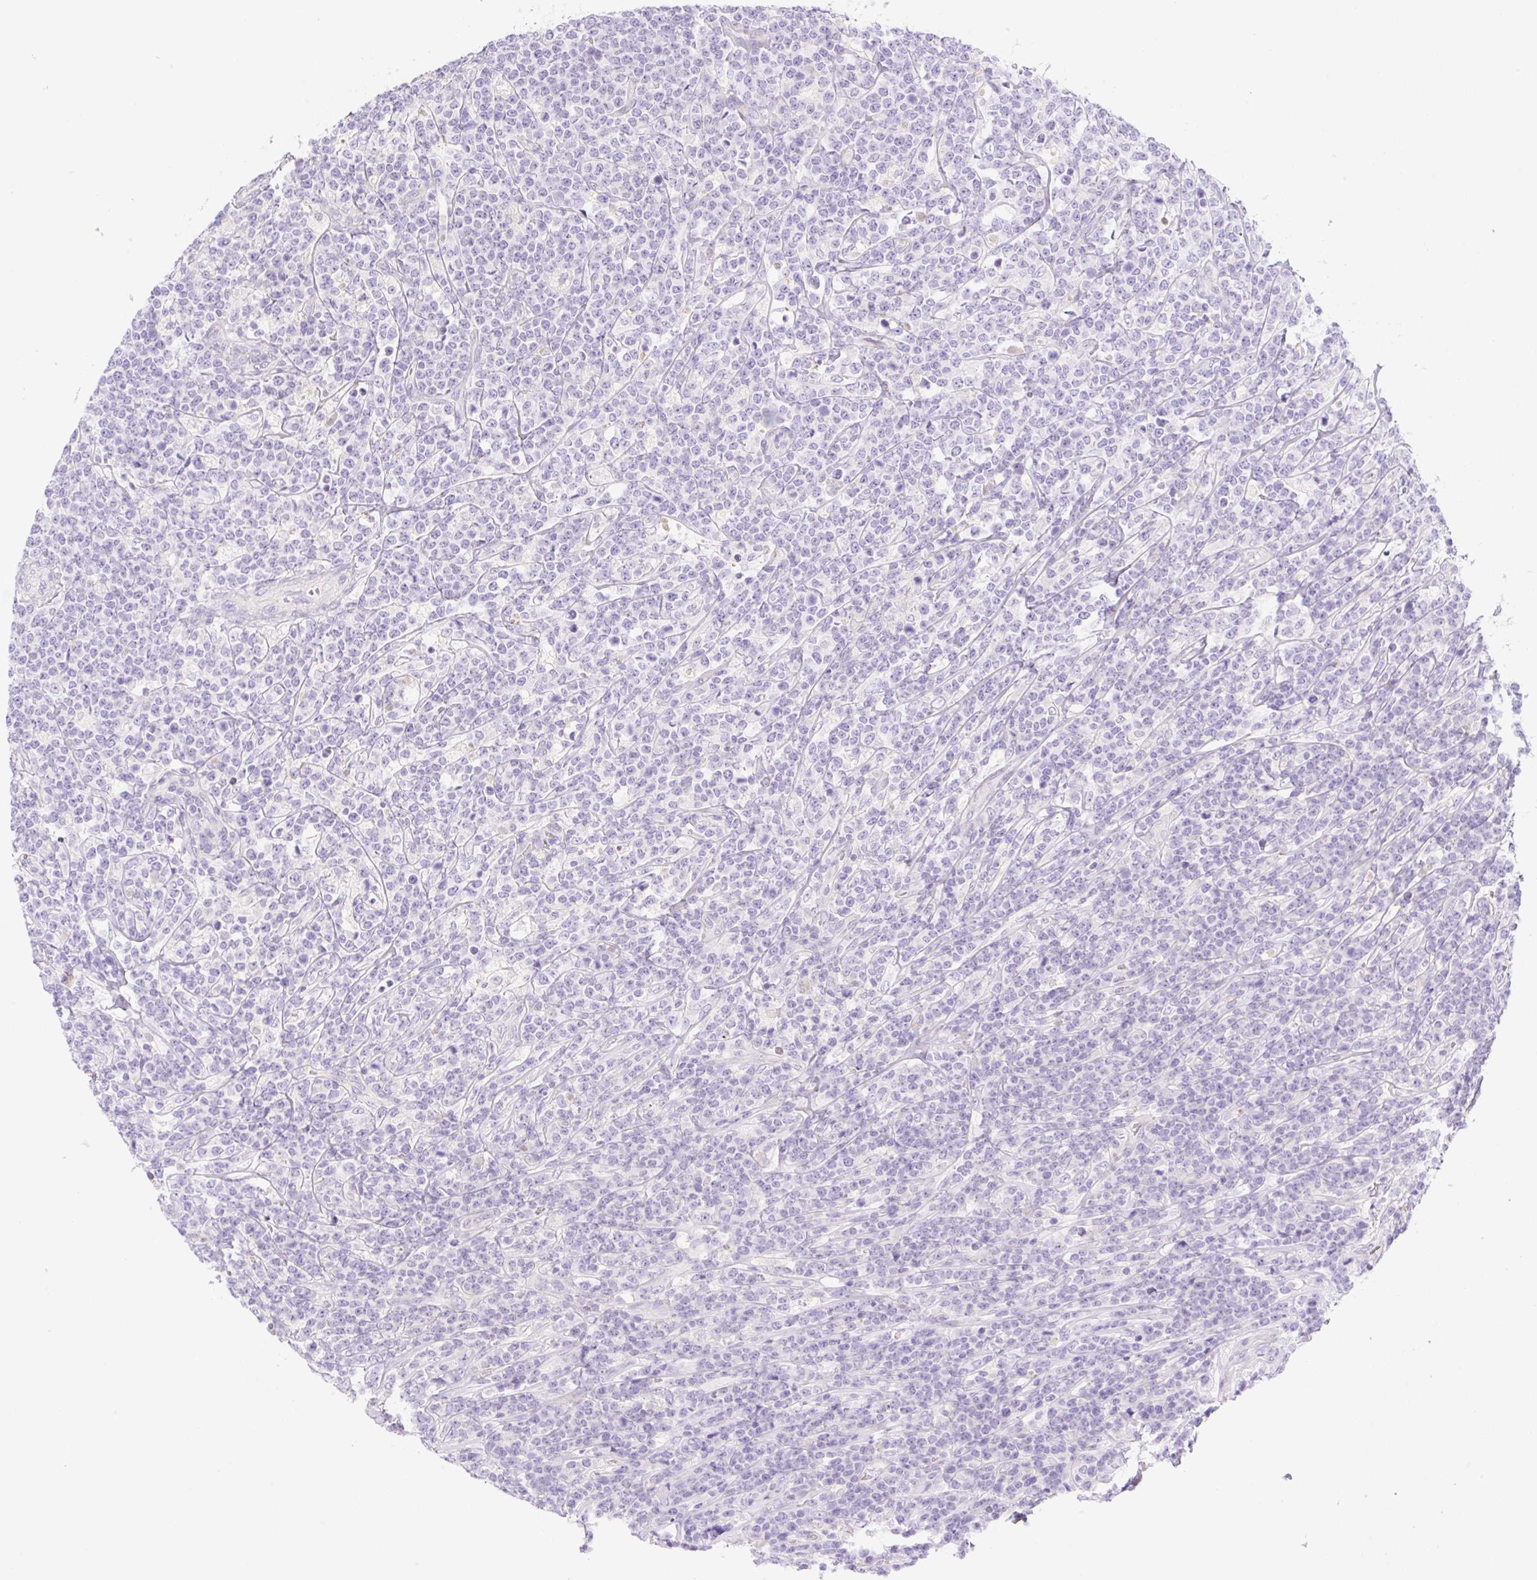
{"staining": {"intensity": "negative", "quantity": "none", "location": "none"}, "tissue": "lymphoma", "cell_type": "Tumor cells", "image_type": "cancer", "snomed": [{"axis": "morphology", "description": "Malignant lymphoma, non-Hodgkin's type, High grade"}, {"axis": "topography", "description": "Small intestine"}], "caption": "Immunohistochemical staining of human malignant lymphoma, non-Hodgkin's type (high-grade) displays no significant positivity in tumor cells.", "gene": "DENND5A", "patient": {"sex": "male", "age": 8}}